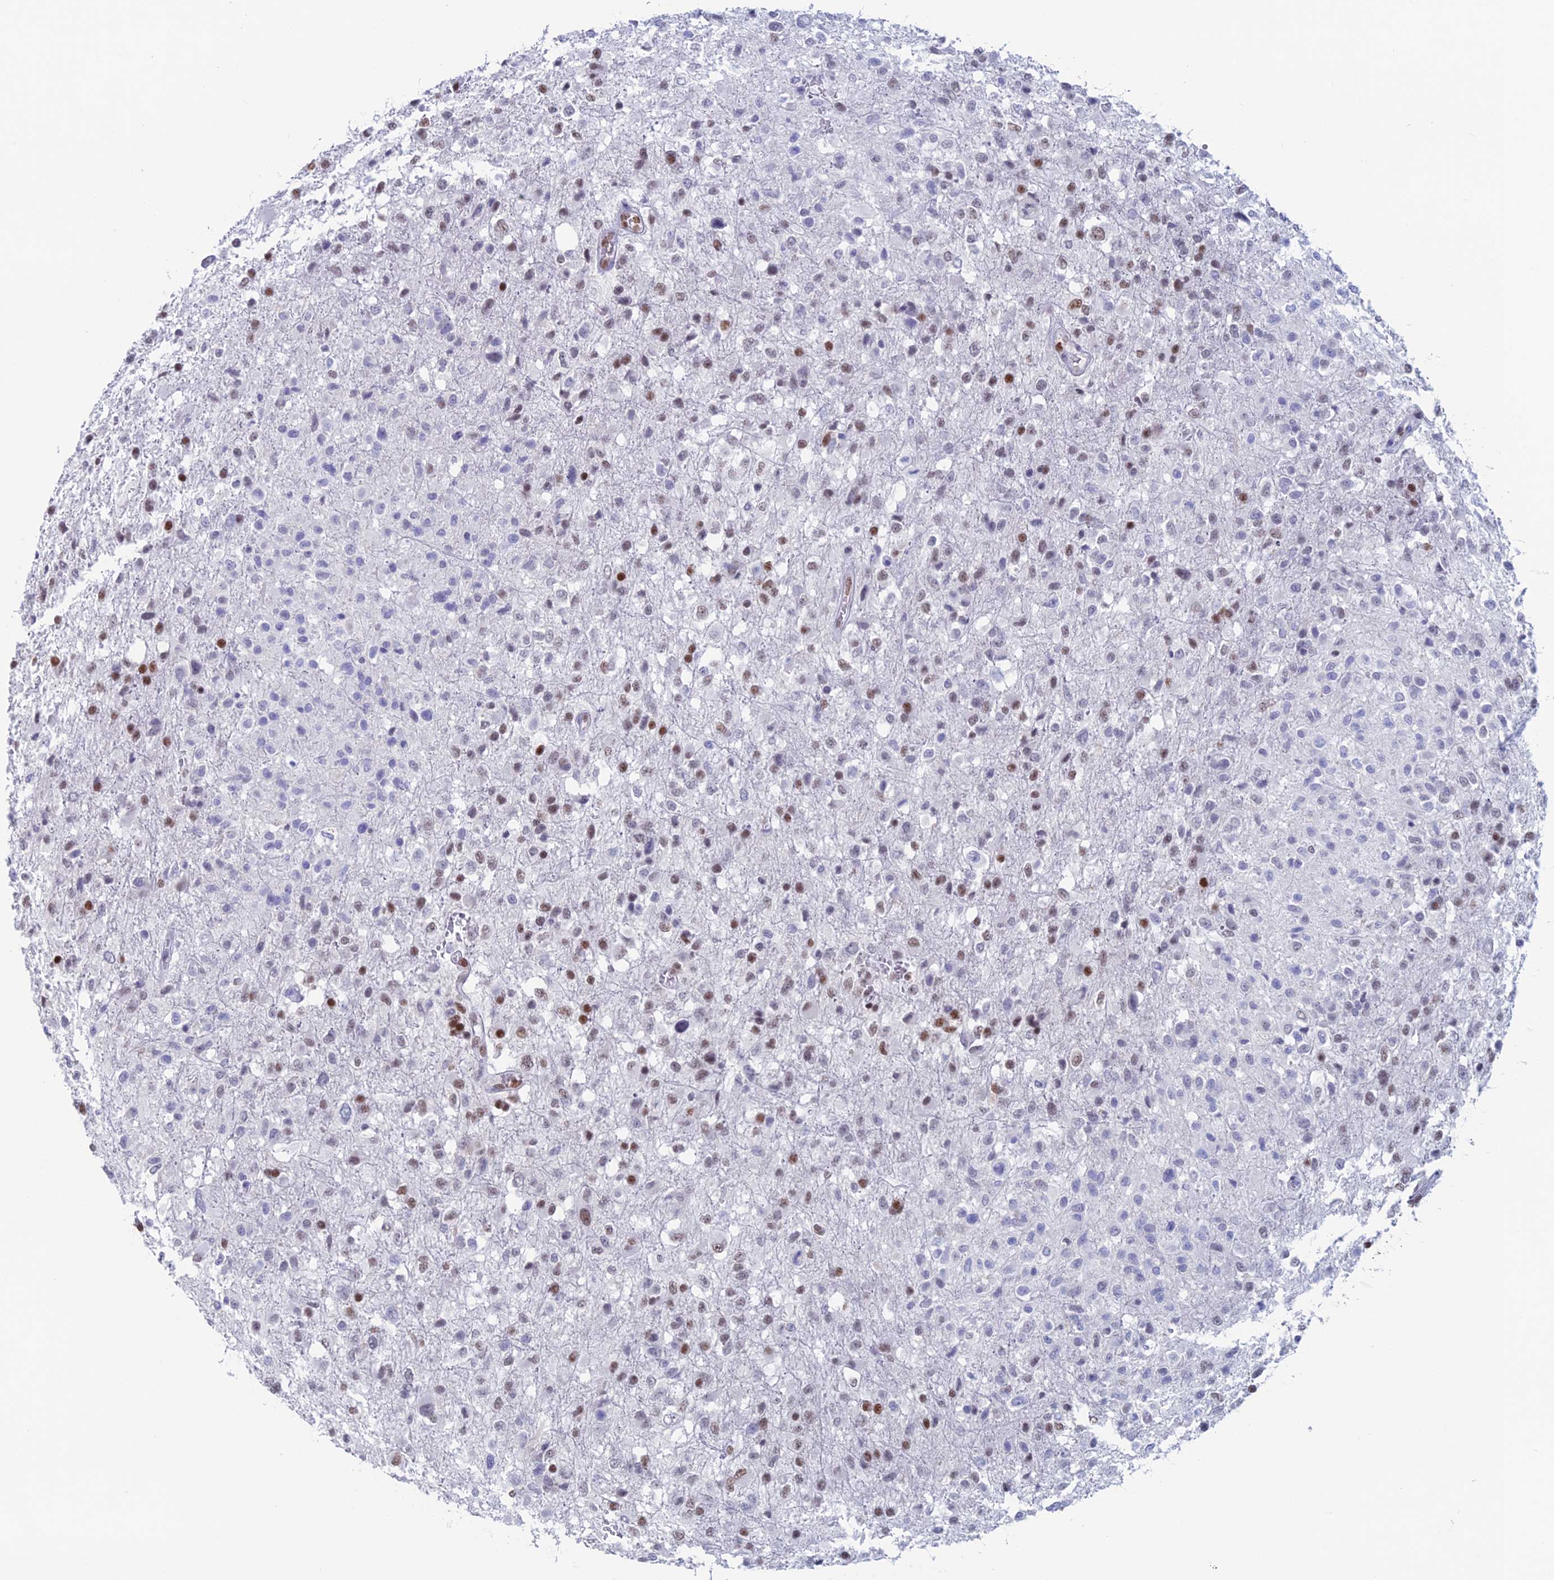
{"staining": {"intensity": "moderate", "quantity": "25%-75%", "location": "nuclear"}, "tissue": "glioma", "cell_type": "Tumor cells", "image_type": "cancer", "snomed": [{"axis": "morphology", "description": "Glioma, malignant, High grade"}, {"axis": "topography", "description": "Brain"}], "caption": "Protein staining of glioma tissue reveals moderate nuclear positivity in about 25%-75% of tumor cells.", "gene": "NOL4L", "patient": {"sex": "female", "age": 74}}